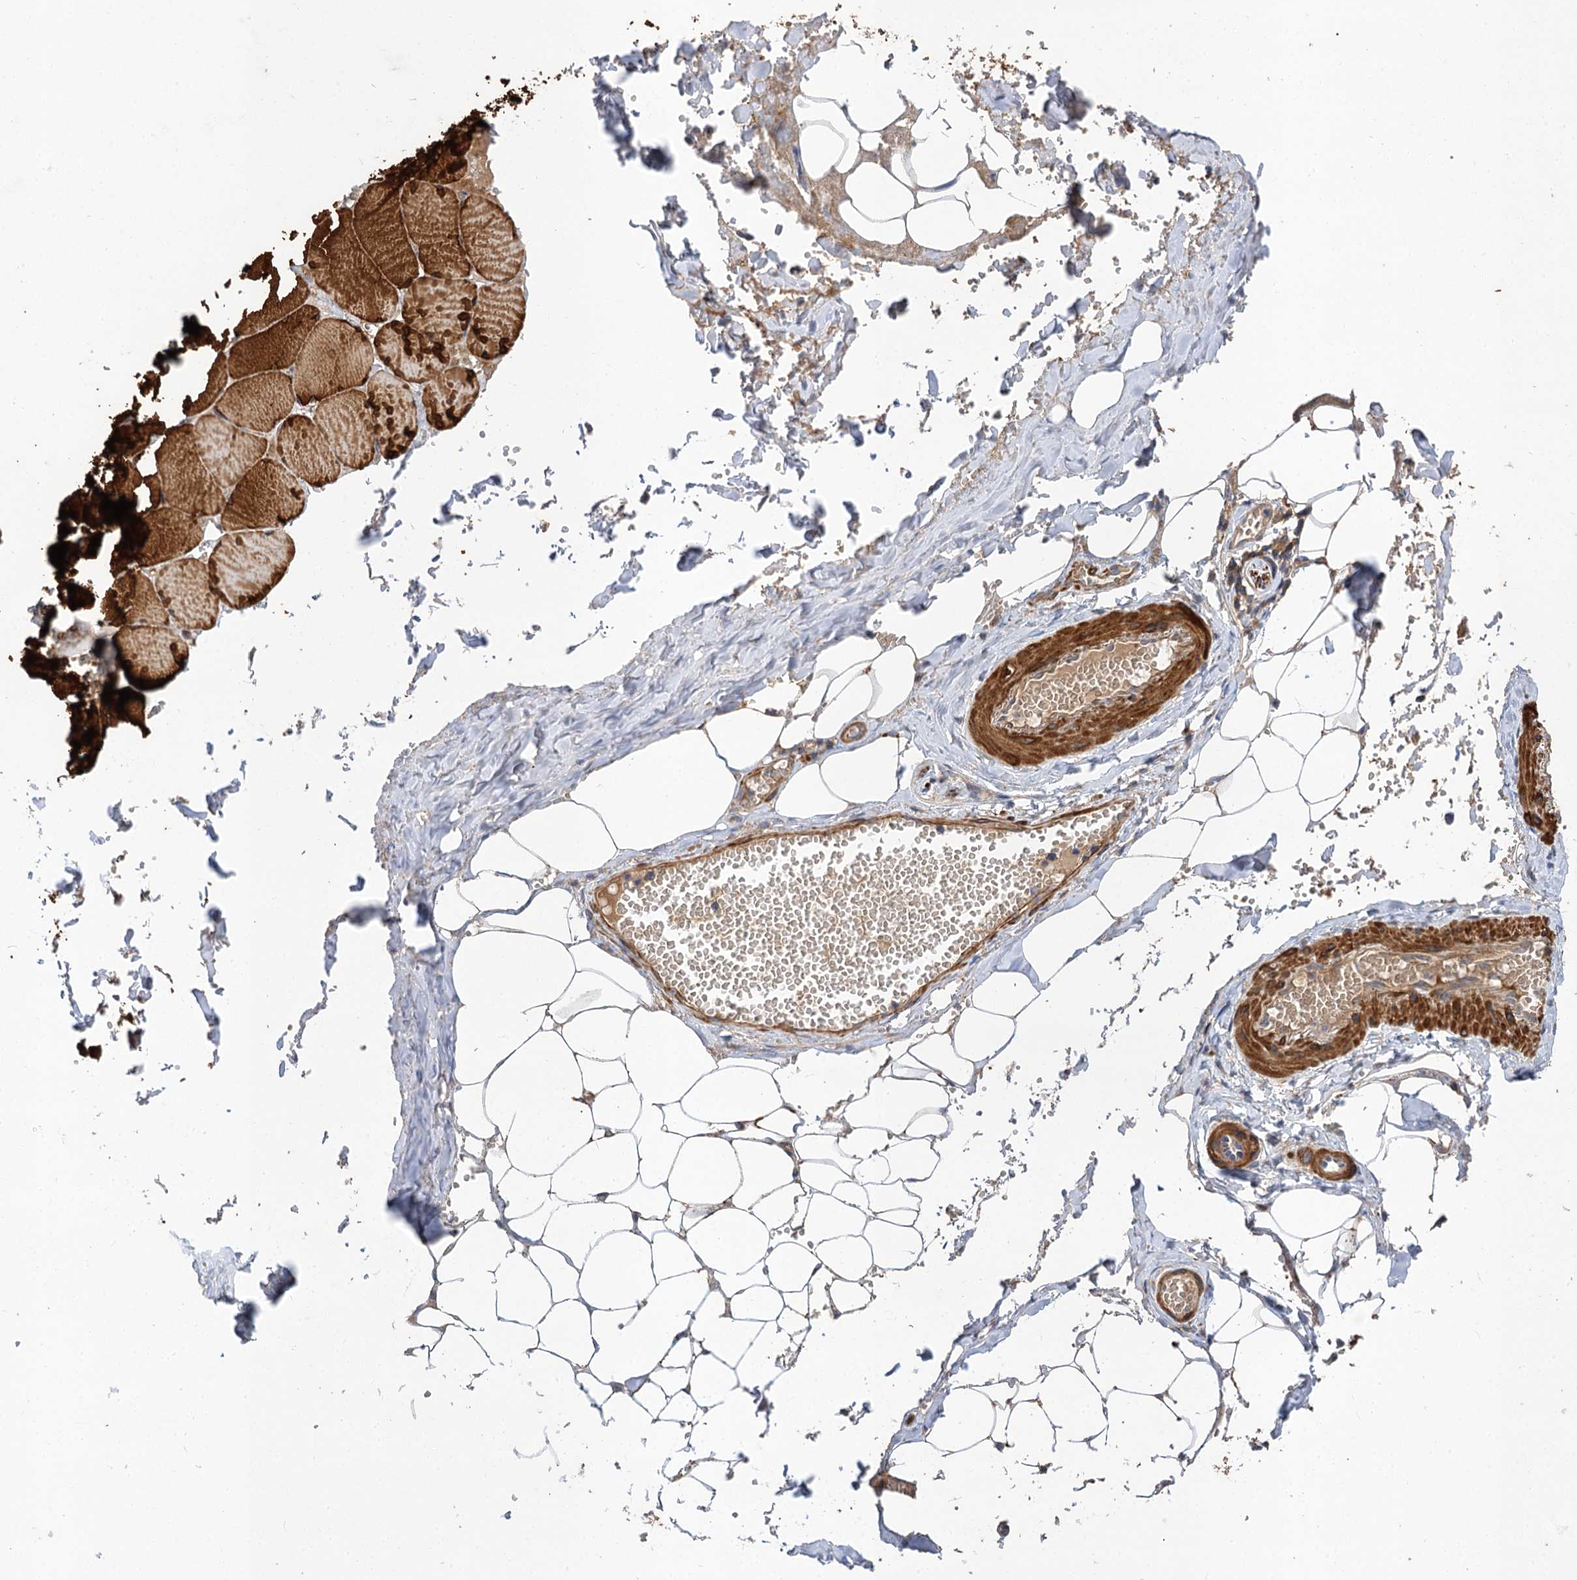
{"staining": {"intensity": "weak", "quantity": ">75%", "location": "cytoplasmic/membranous"}, "tissue": "adipose tissue", "cell_type": "Adipocytes", "image_type": "normal", "snomed": [{"axis": "morphology", "description": "Normal tissue, NOS"}, {"axis": "topography", "description": "Skeletal muscle"}, {"axis": "topography", "description": "Peripheral nerve tissue"}], "caption": "DAB (3,3'-diaminobenzidine) immunohistochemical staining of normal human adipose tissue reveals weak cytoplasmic/membranous protein positivity in about >75% of adipocytes.", "gene": "FBXW8", "patient": {"sex": "female", "age": 55}}